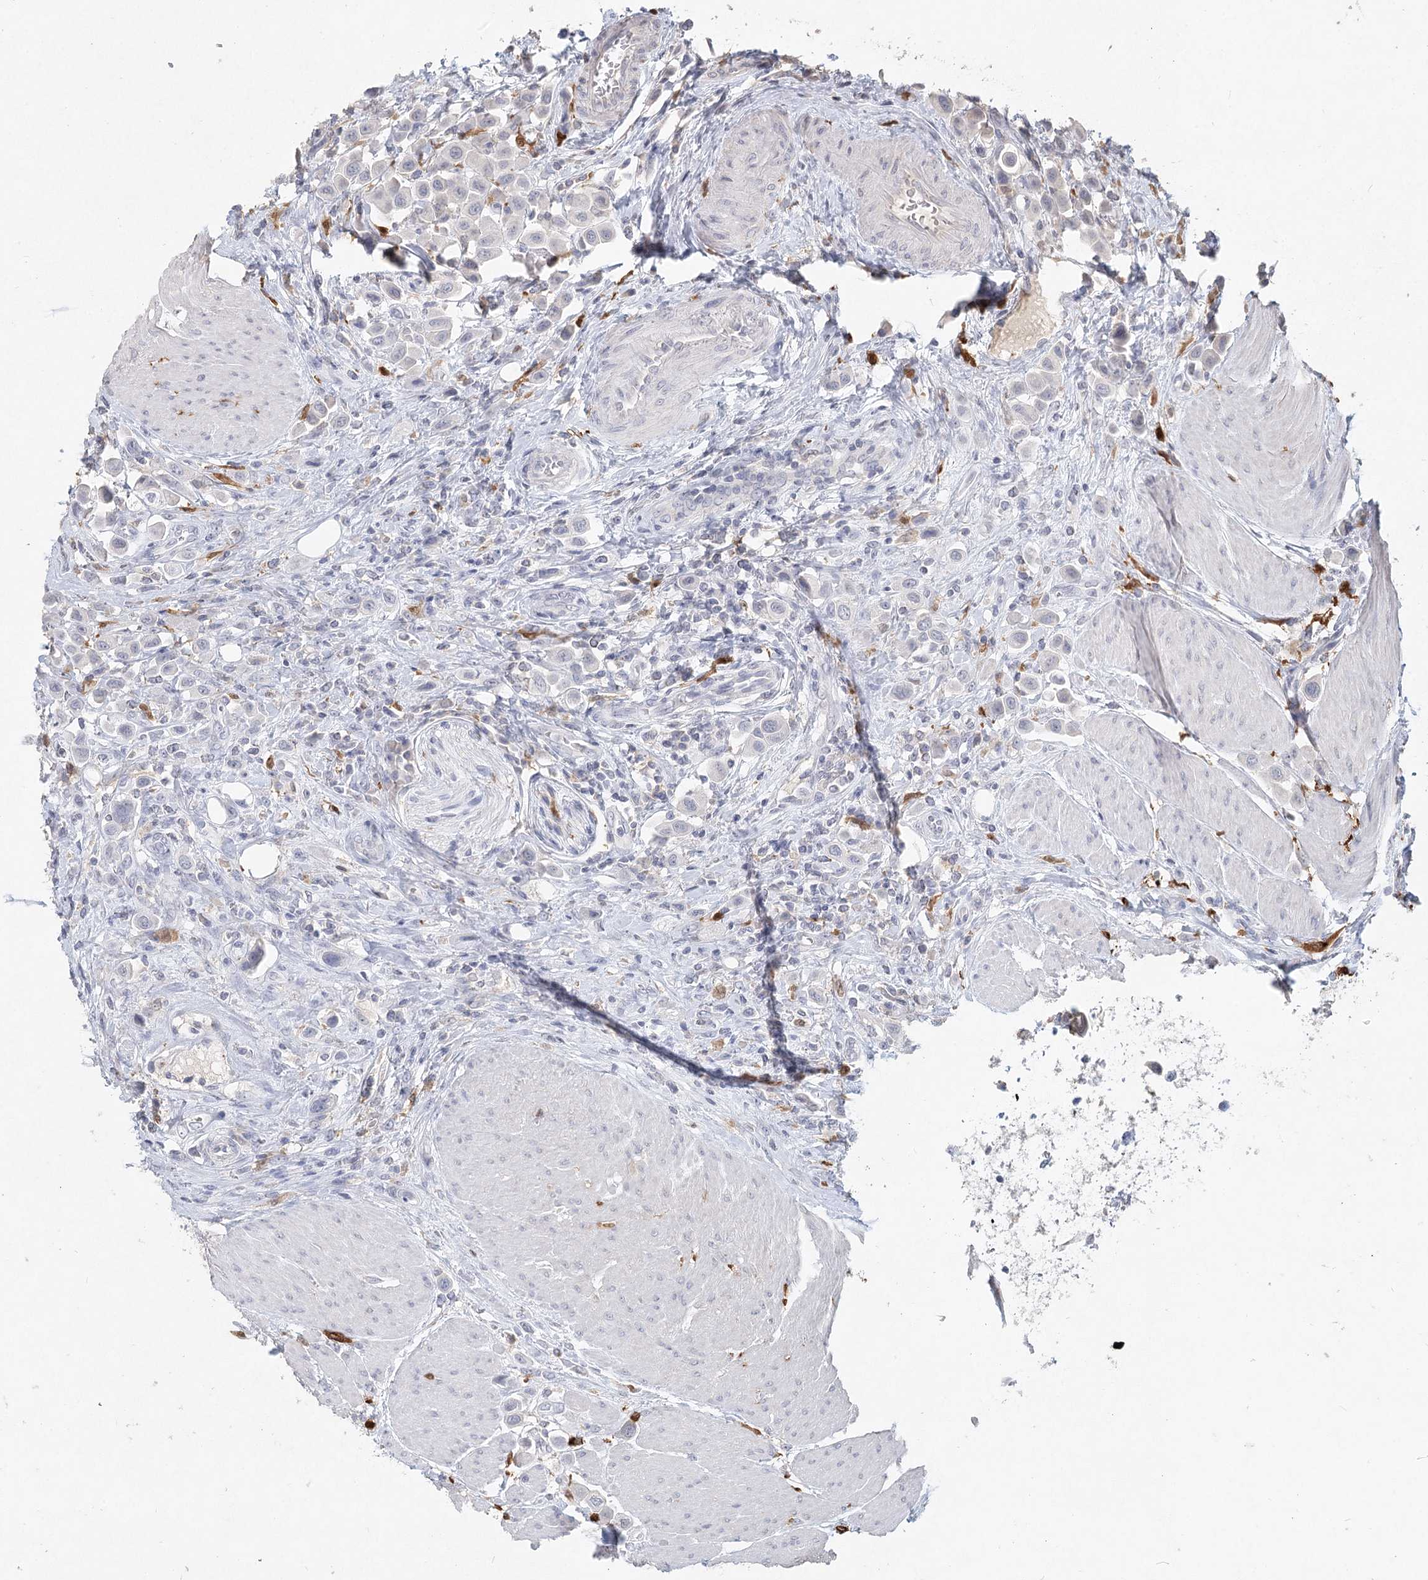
{"staining": {"intensity": "negative", "quantity": "none", "location": "none"}, "tissue": "urothelial cancer", "cell_type": "Tumor cells", "image_type": "cancer", "snomed": [{"axis": "morphology", "description": "Urothelial carcinoma, High grade"}, {"axis": "topography", "description": "Urinary bladder"}], "caption": "Micrograph shows no protein expression in tumor cells of urothelial carcinoma (high-grade) tissue.", "gene": "ARSI", "patient": {"sex": "male", "age": 50}}